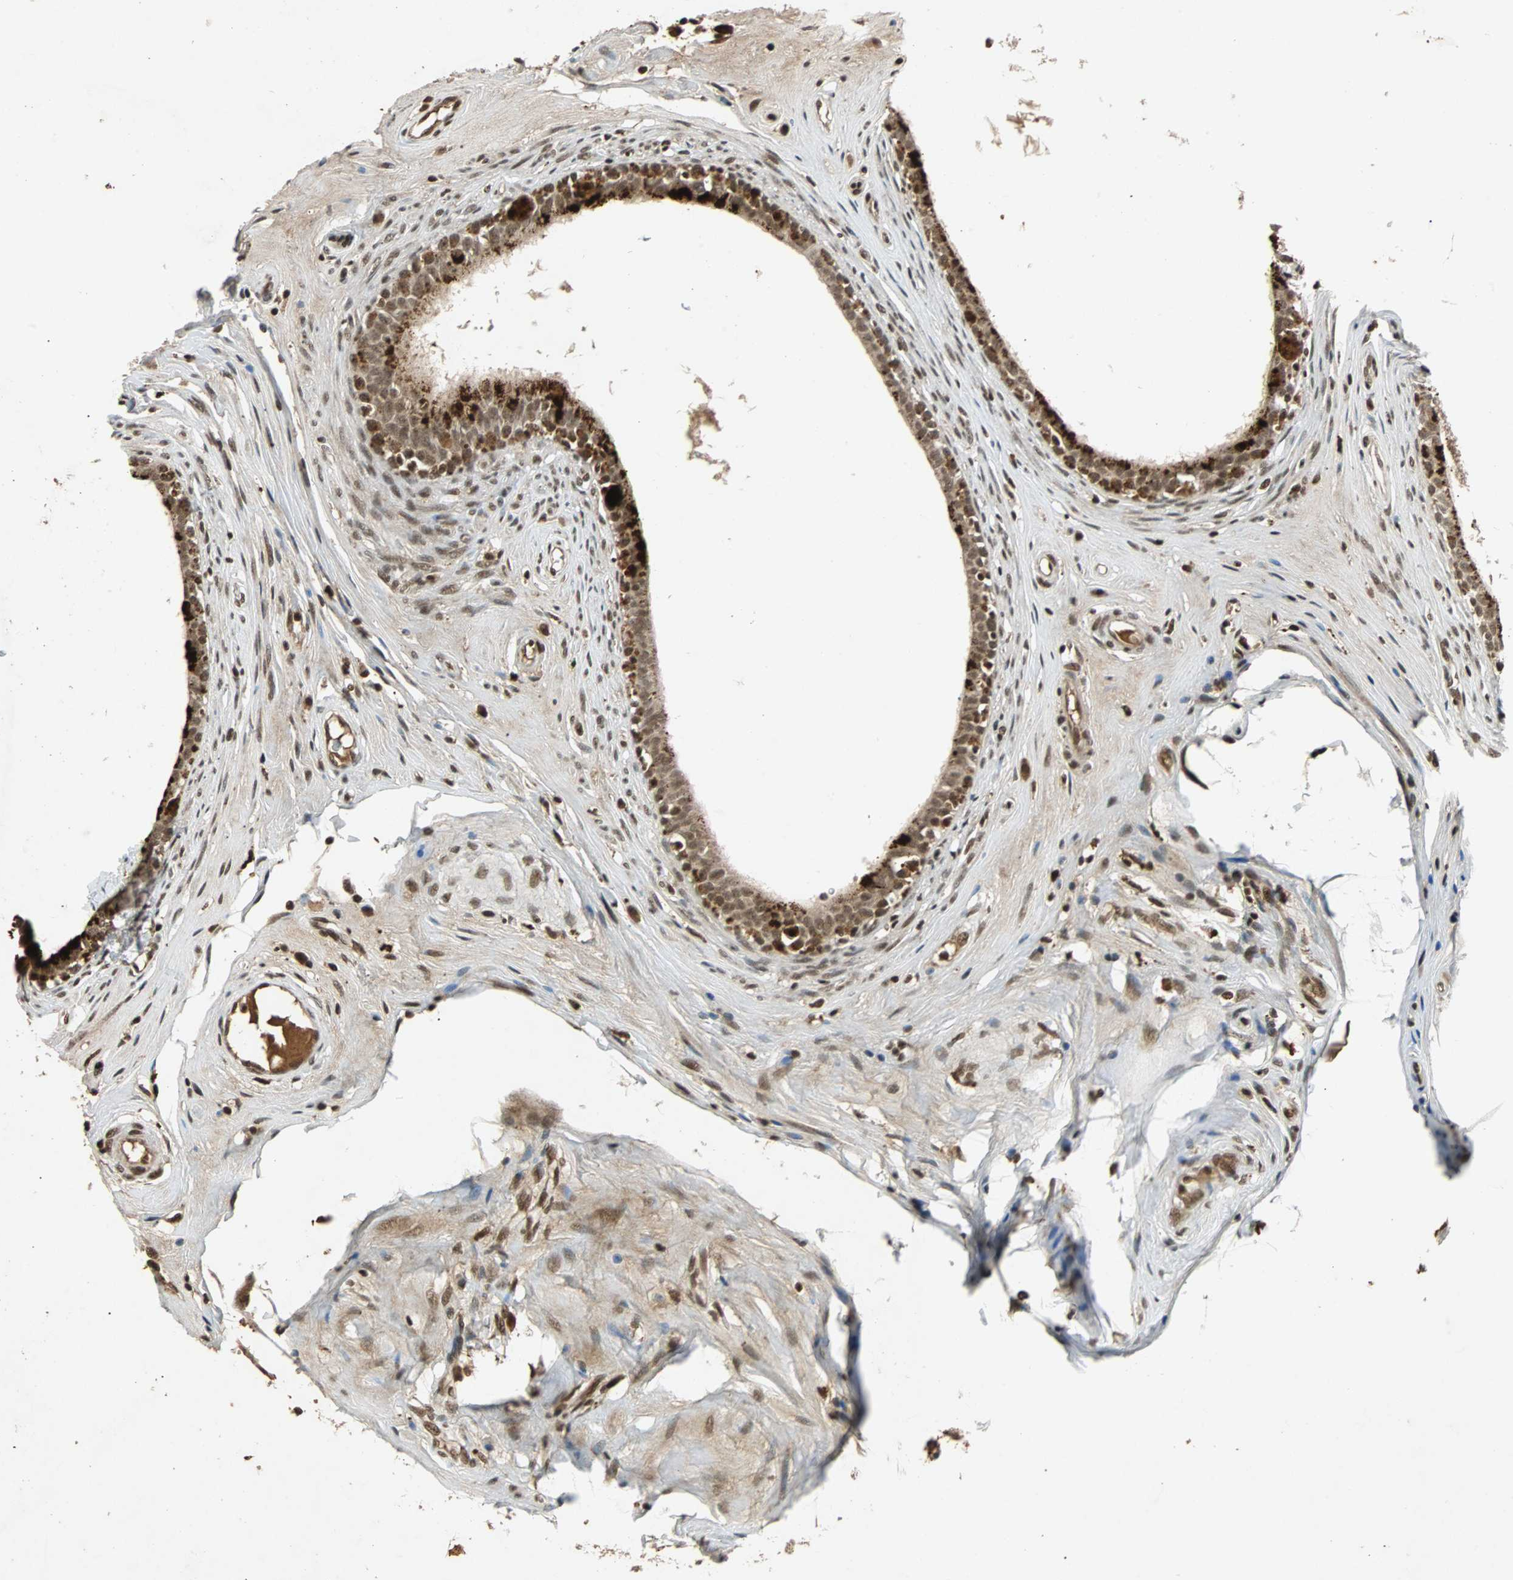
{"staining": {"intensity": "strong", "quantity": ">75%", "location": "cytoplasmic/membranous,nuclear"}, "tissue": "epididymis", "cell_type": "Glandular cells", "image_type": "normal", "snomed": [{"axis": "morphology", "description": "Normal tissue, NOS"}, {"axis": "morphology", "description": "Inflammation, NOS"}, {"axis": "topography", "description": "Epididymis"}], "caption": "DAB immunohistochemical staining of normal epididymis exhibits strong cytoplasmic/membranous,nuclear protein positivity in approximately >75% of glandular cells.", "gene": "TAF5", "patient": {"sex": "male", "age": 84}}